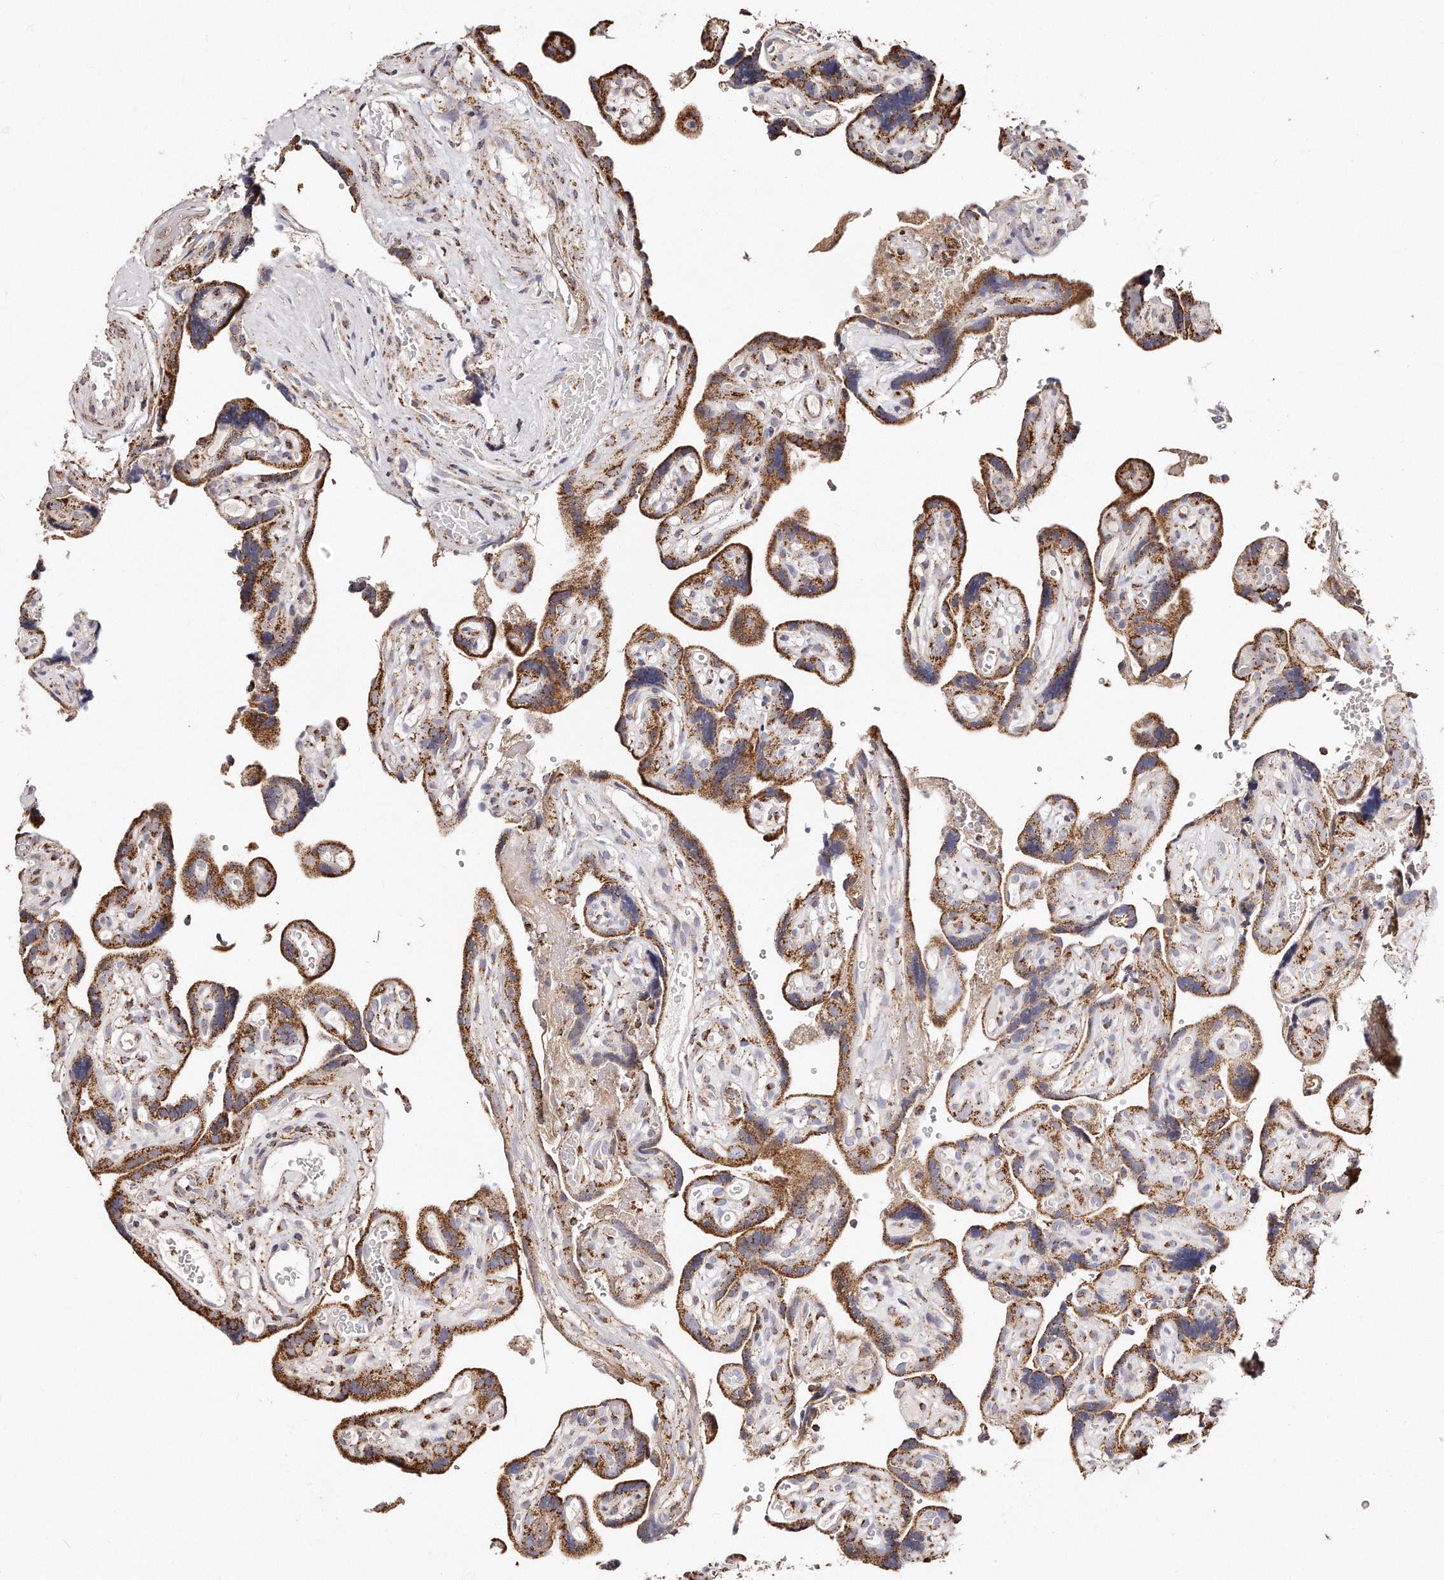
{"staining": {"intensity": "negative", "quantity": "none", "location": "none"}, "tissue": "placenta", "cell_type": "Decidual cells", "image_type": "normal", "snomed": [{"axis": "morphology", "description": "Normal tissue, NOS"}, {"axis": "topography", "description": "Placenta"}], "caption": "Histopathology image shows no protein expression in decidual cells of normal placenta. (DAB immunohistochemistry, high magnification).", "gene": "RTKN", "patient": {"sex": "female", "age": 30}}